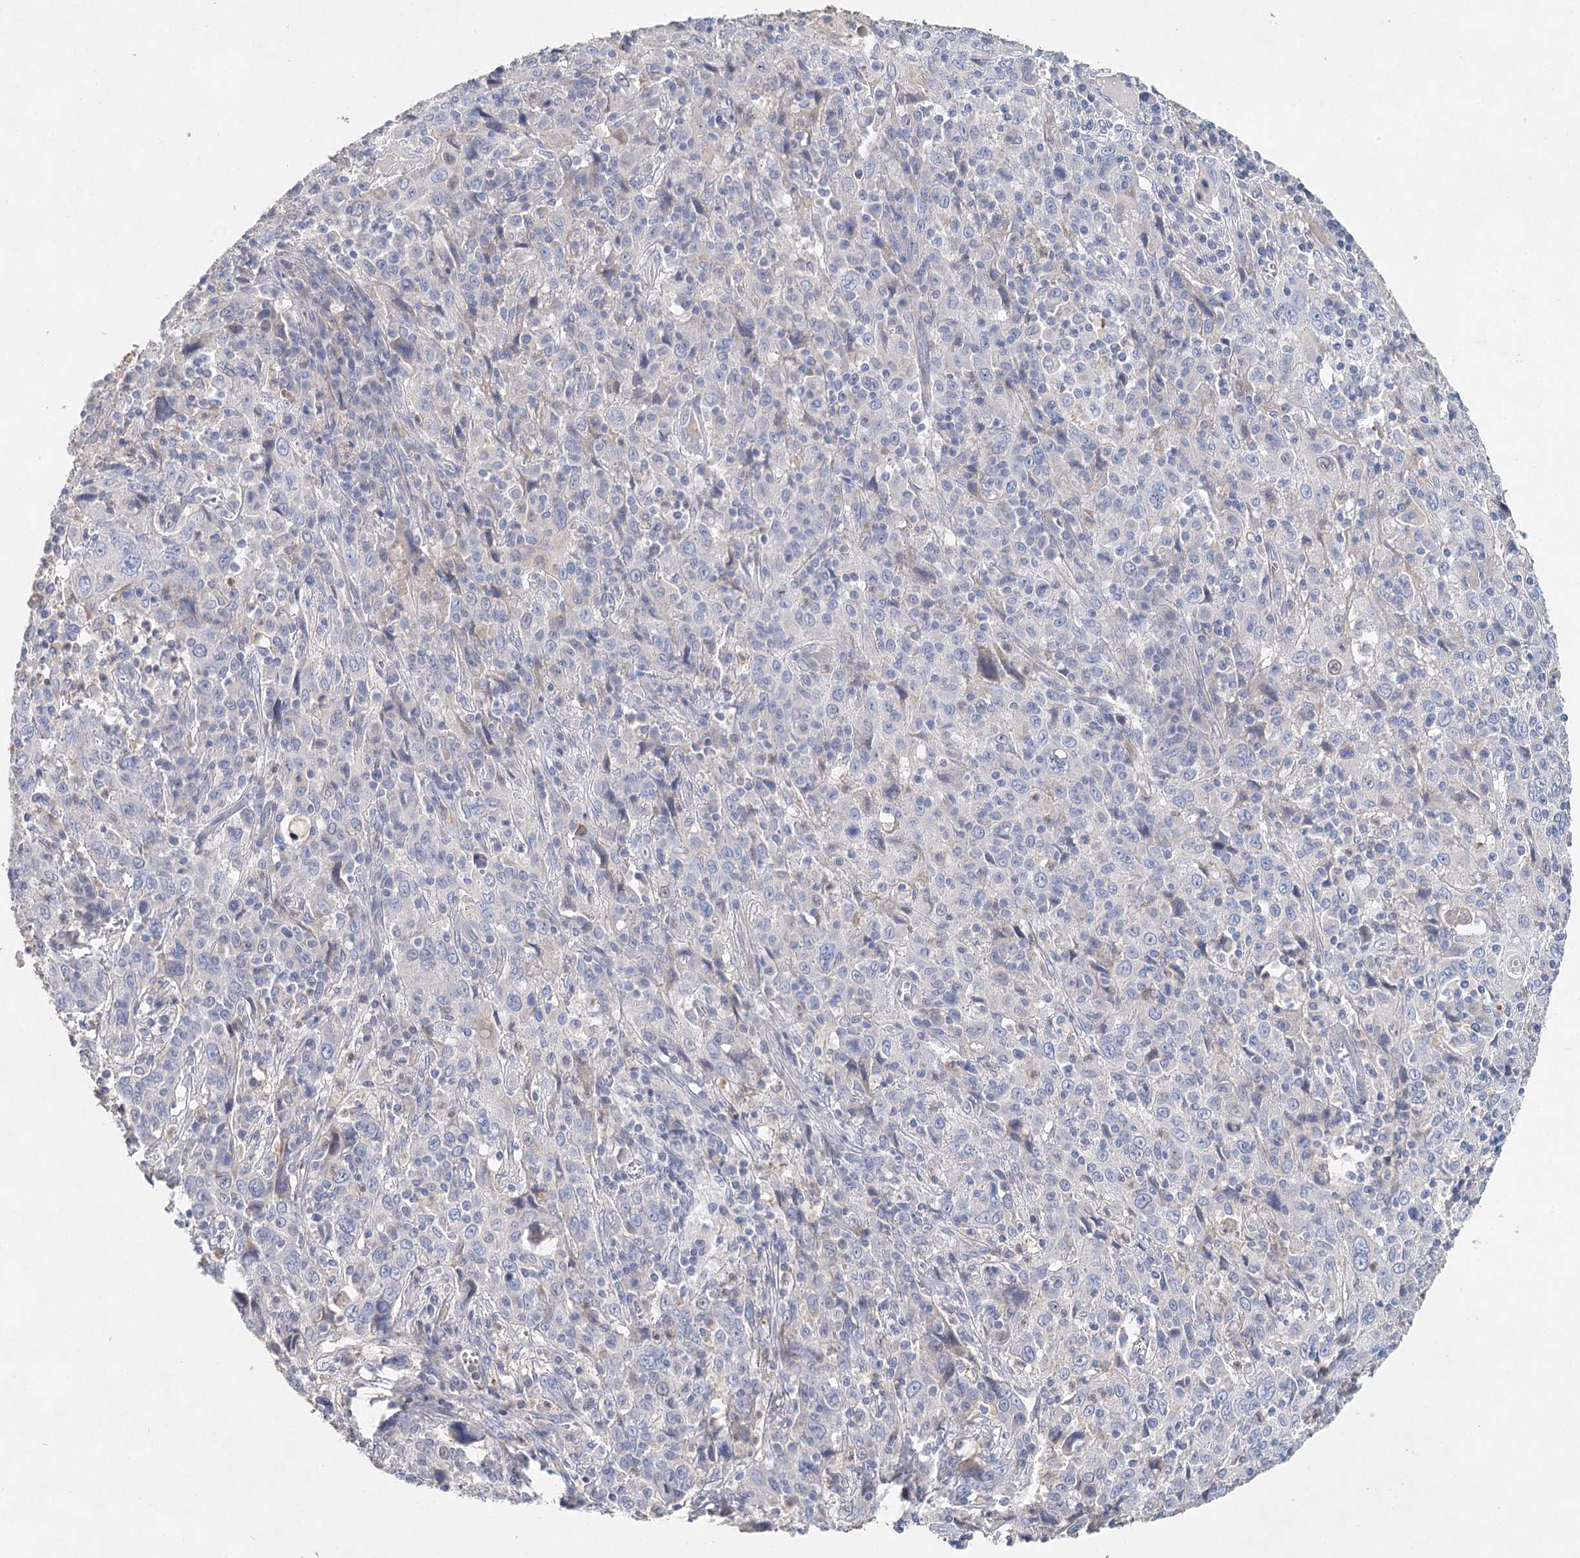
{"staining": {"intensity": "negative", "quantity": "none", "location": "none"}, "tissue": "cervical cancer", "cell_type": "Tumor cells", "image_type": "cancer", "snomed": [{"axis": "morphology", "description": "Squamous cell carcinoma, NOS"}, {"axis": "topography", "description": "Cervix"}], "caption": "Histopathology image shows no protein positivity in tumor cells of squamous cell carcinoma (cervical) tissue. Nuclei are stained in blue.", "gene": "MYL6B", "patient": {"sex": "female", "age": 46}}